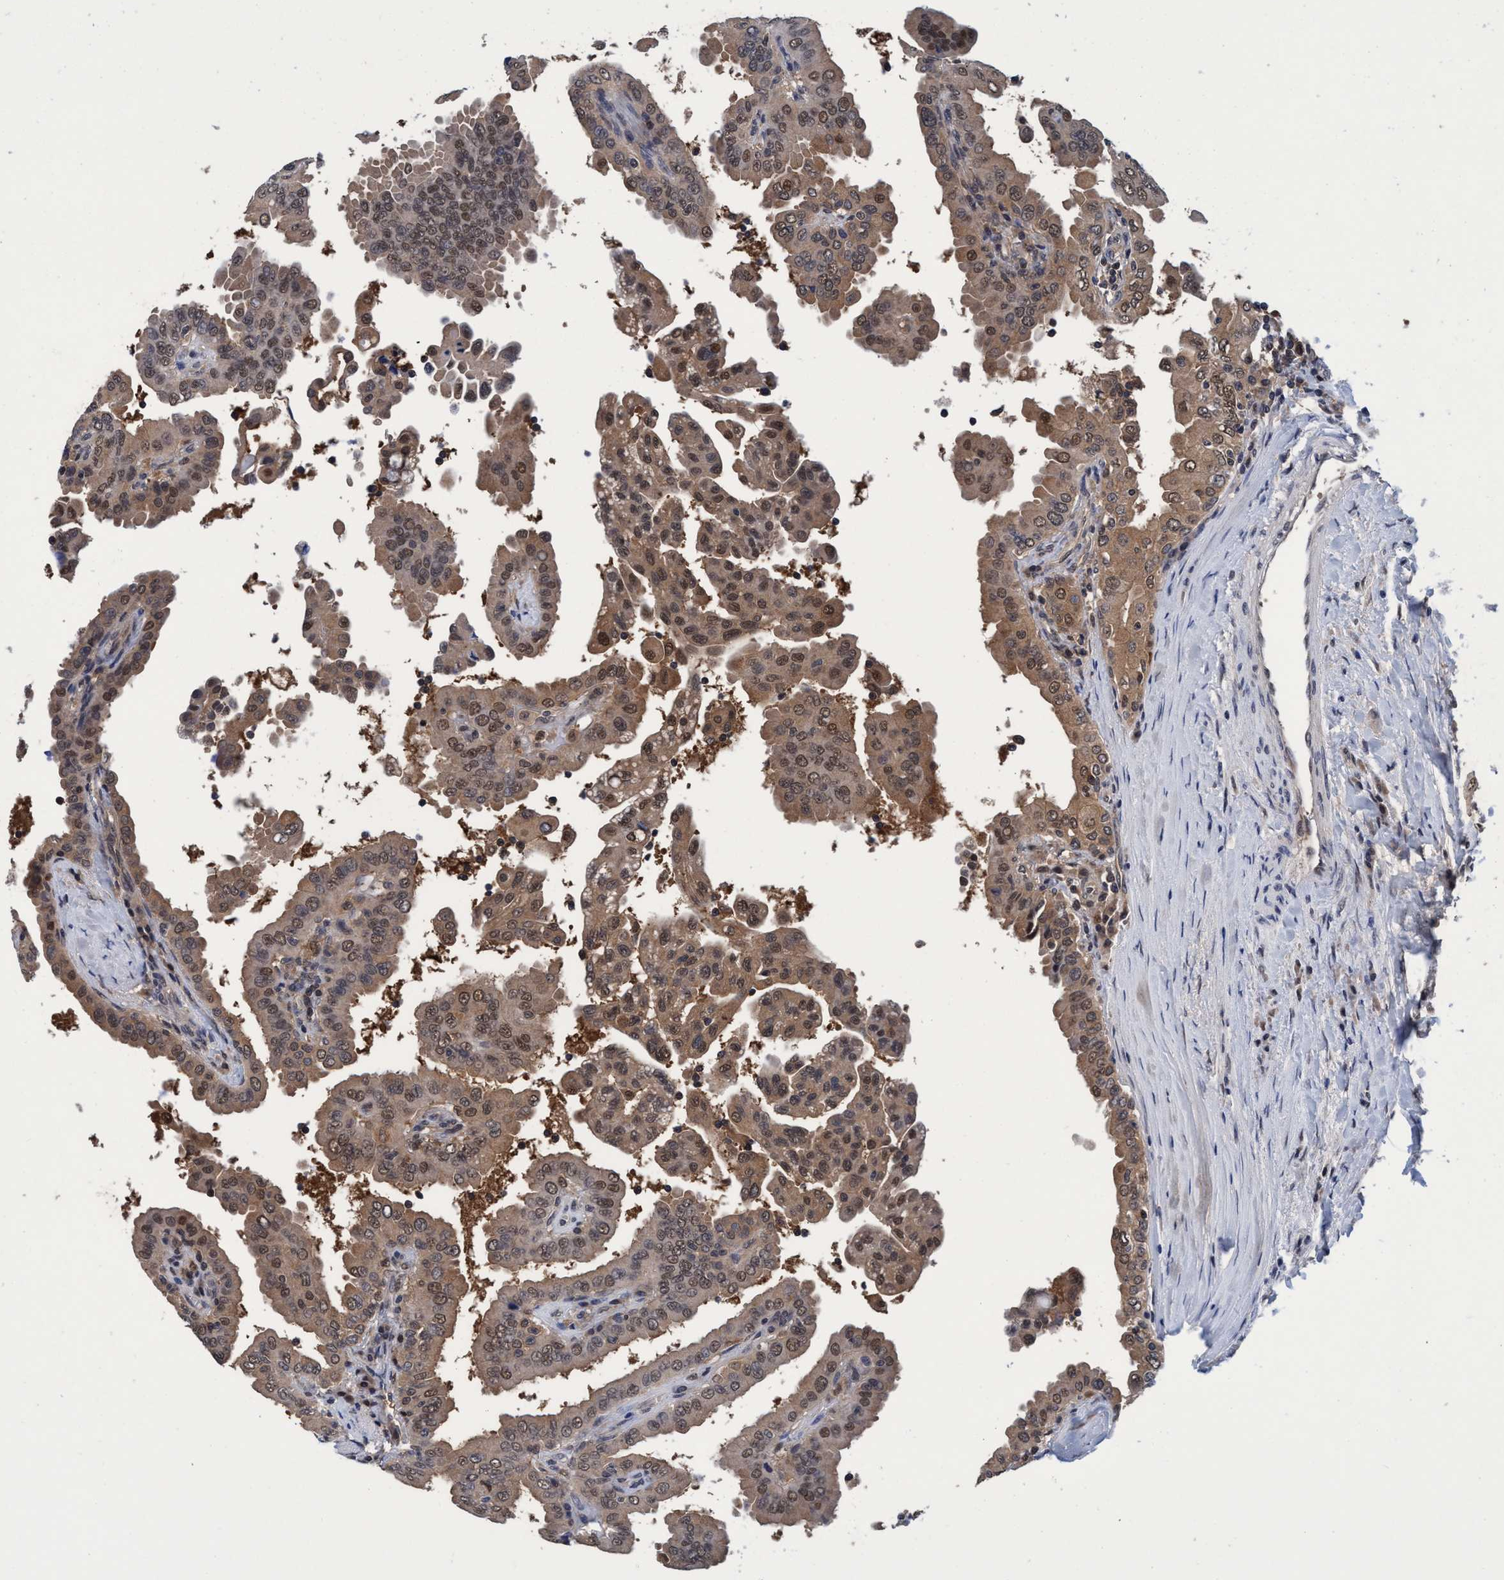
{"staining": {"intensity": "weak", "quantity": ">75%", "location": "cytoplasmic/membranous,nuclear"}, "tissue": "thyroid cancer", "cell_type": "Tumor cells", "image_type": "cancer", "snomed": [{"axis": "morphology", "description": "Papillary adenocarcinoma, NOS"}, {"axis": "topography", "description": "Thyroid gland"}], "caption": "A low amount of weak cytoplasmic/membranous and nuclear staining is present in approximately >75% of tumor cells in papillary adenocarcinoma (thyroid) tissue. Nuclei are stained in blue.", "gene": "PSMD12", "patient": {"sex": "male", "age": 33}}